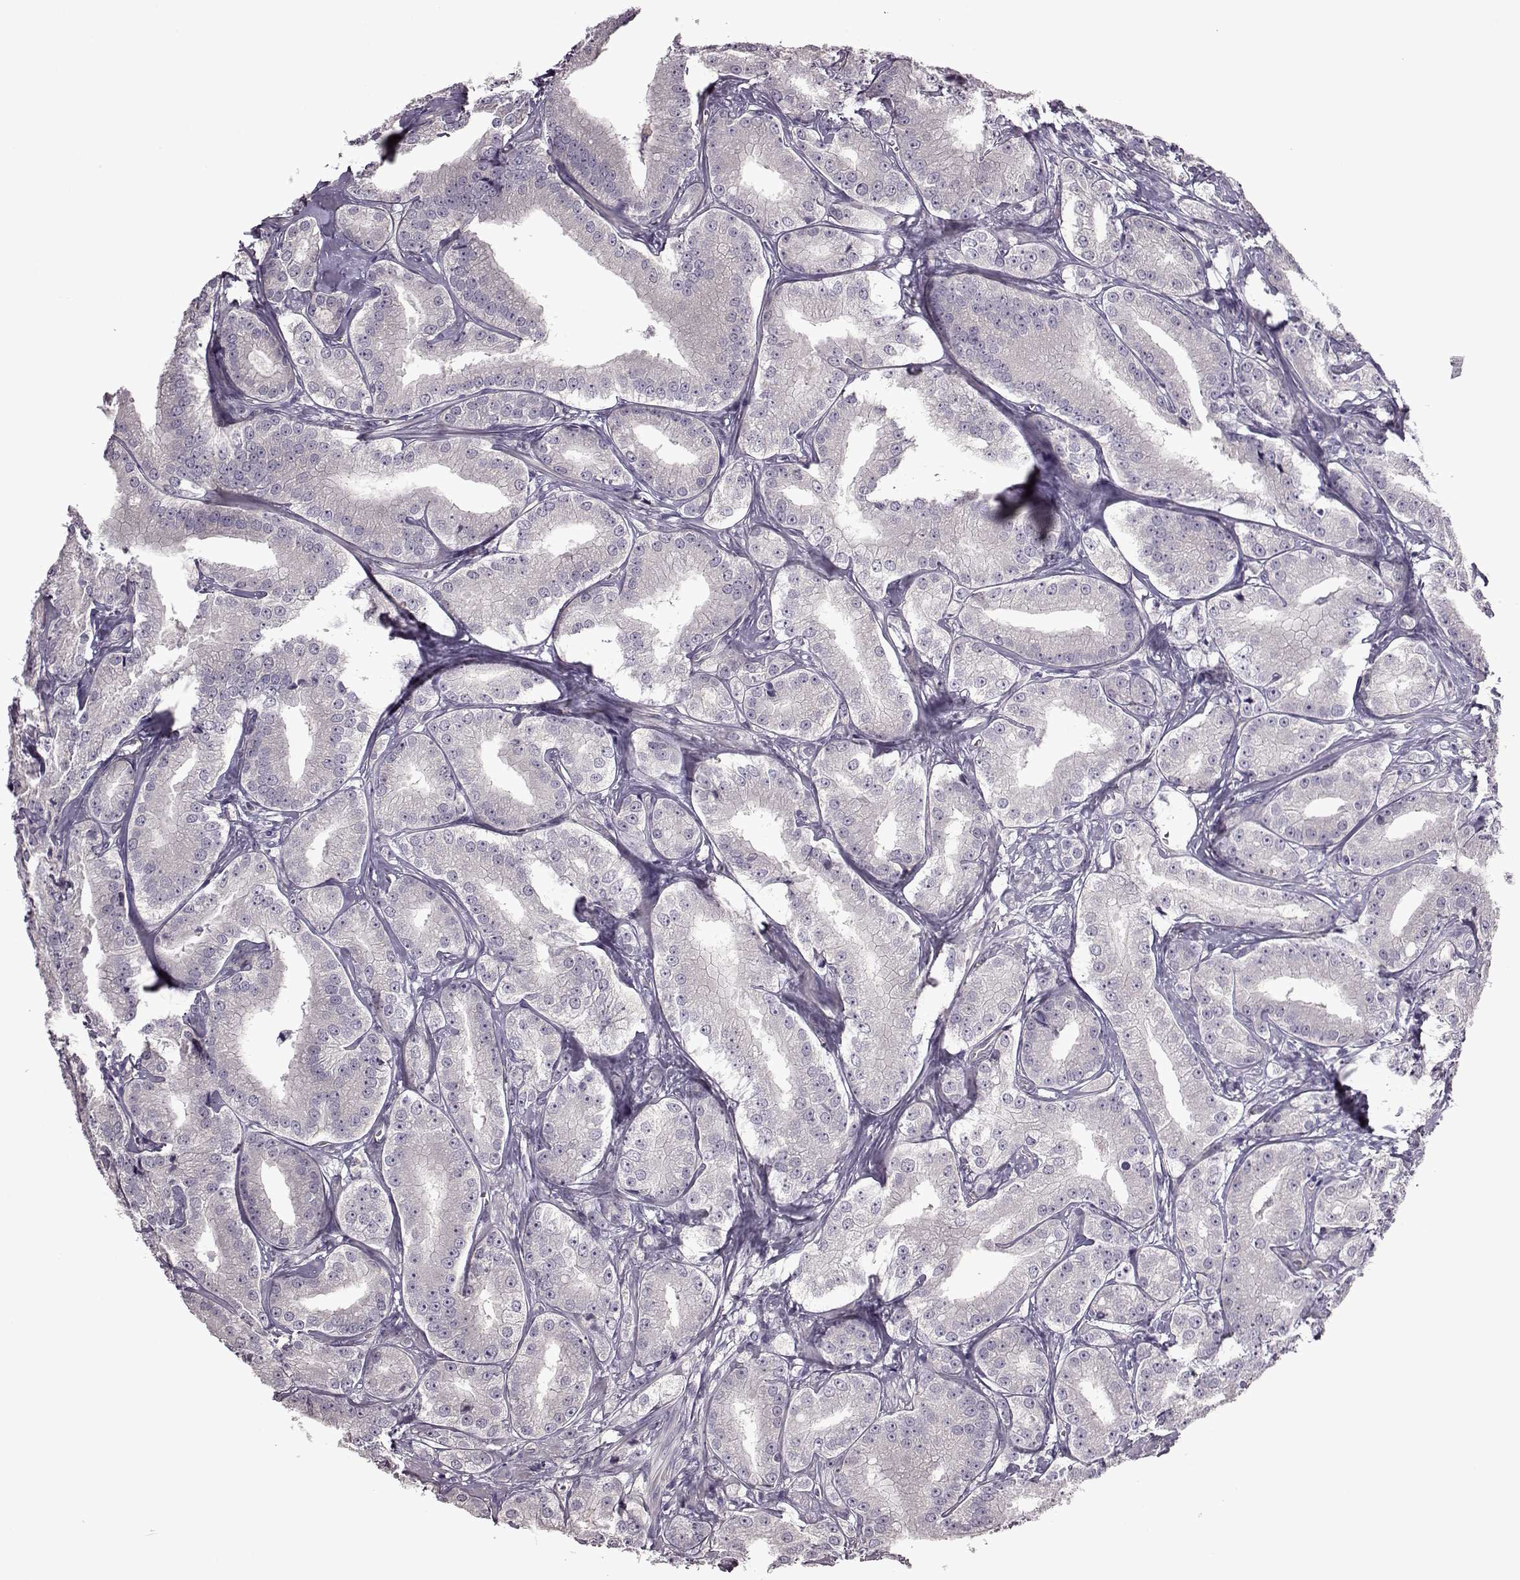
{"staining": {"intensity": "negative", "quantity": "none", "location": "none"}, "tissue": "prostate cancer", "cell_type": "Tumor cells", "image_type": "cancer", "snomed": [{"axis": "morphology", "description": "Adenocarcinoma, High grade"}, {"axis": "topography", "description": "Prostate"}], "caption": "A high-resolution micrograph shows immunohistochemistry staining of prostate cancer, which exhibits no significant positivity in tumor cells. The staining is performed using DAB (3,3'-diaminobenzidine) brown chromogen with nuclei counter-stained in using hematoxylin.", "gene": "EDDM3B", "patient": {"sex": "male", "age": 64}}